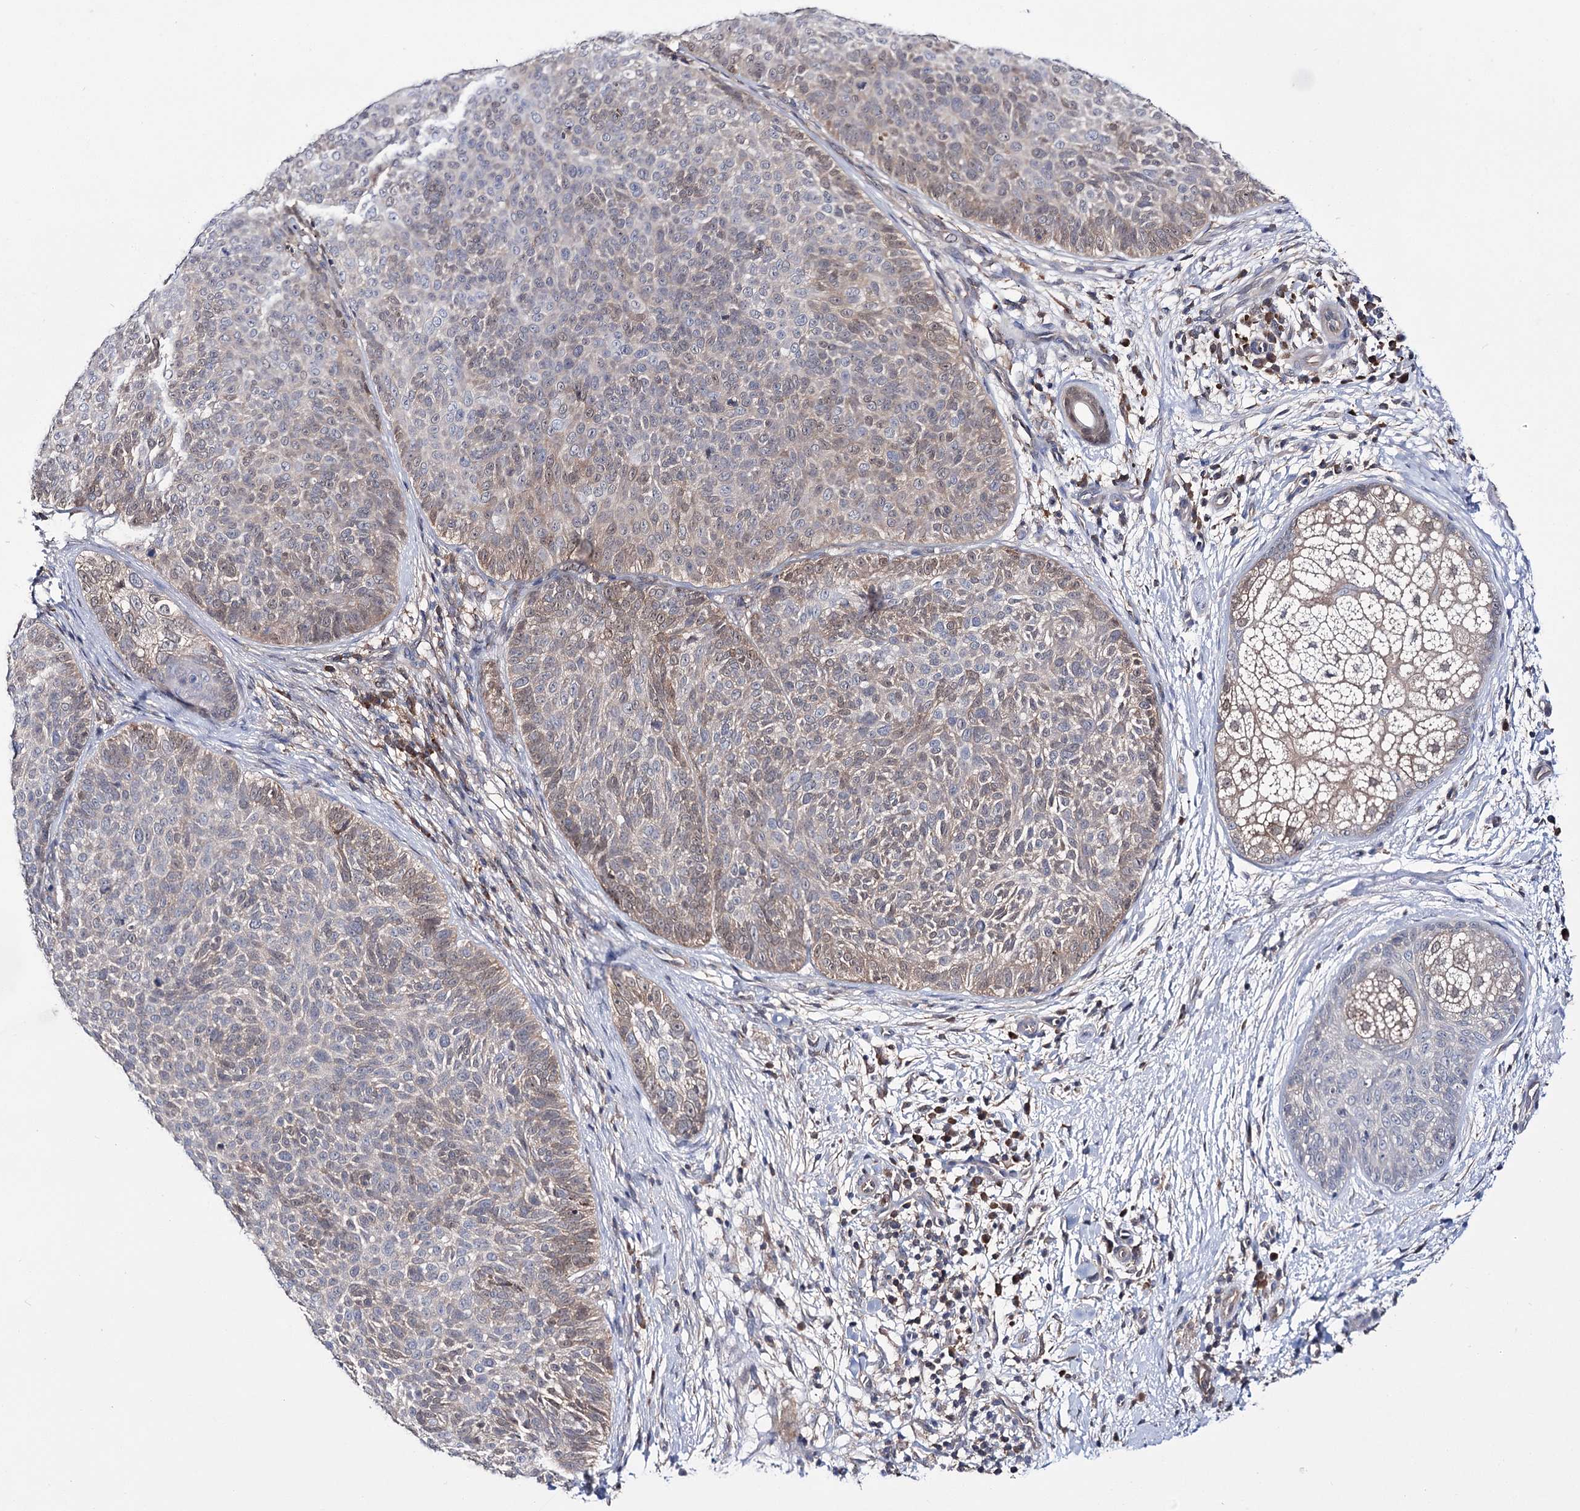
{"staining": {"intensity": "weak", "quantity": "25%-75%", "location": "cytoplasmic/membranous"}, "tissue": "skin cancer", "cell_type": "Tumor cells", "image_type": "cancer", "snomed": [{"axis": "morphology", "description": "Basal cell carcinoma"}, {"axis": "topography", "description": "Skin"}], "caption": "High-power microscopy captured an IHC photomicrograph of skin cancer (basal cell carcinoma), revealing weak cytoplasmic/membranous expression in about 25%-75% of tumor cells.", "gene": "PTER", "patient": {"sex": "male", "age": 85}}